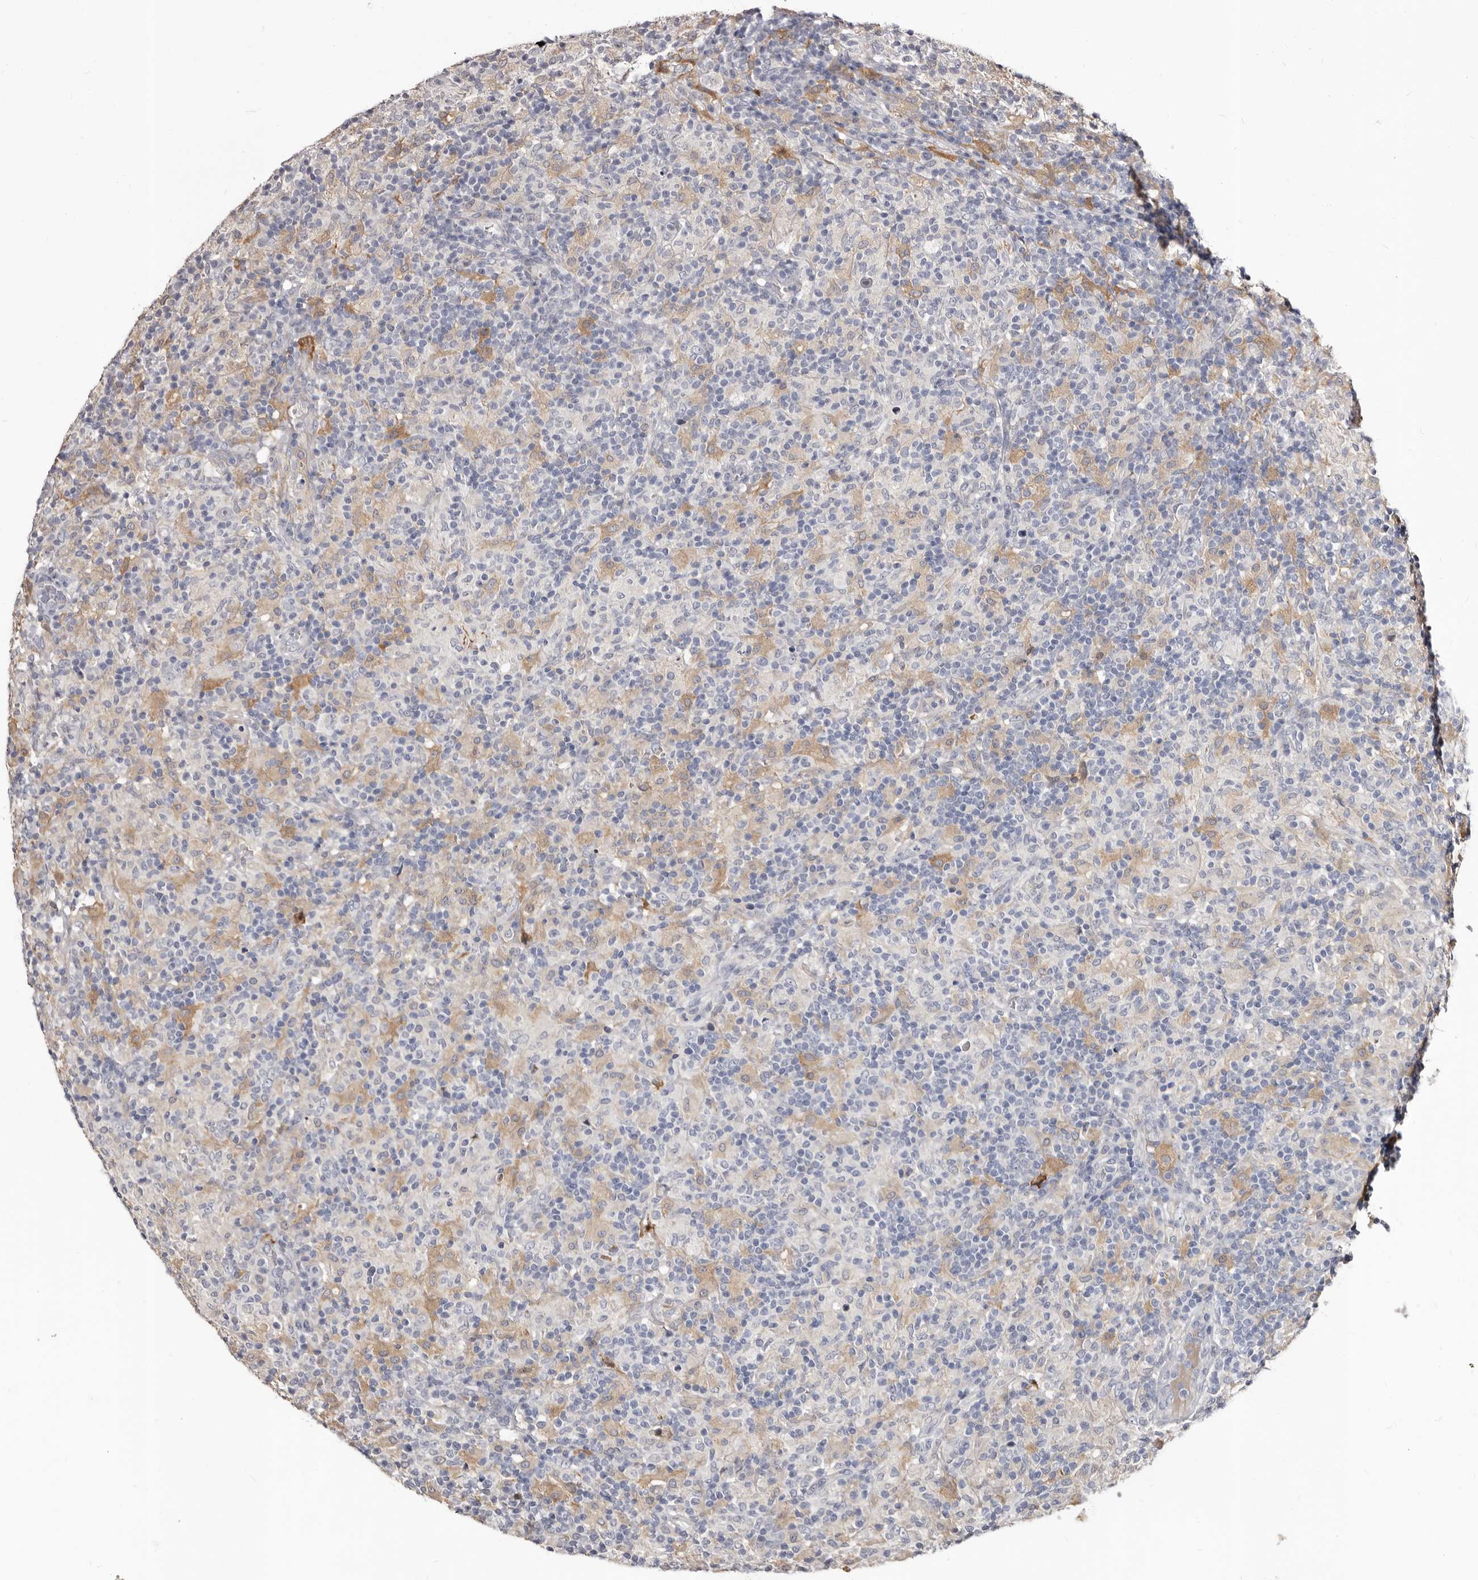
{"staining": {"intensity": "negative", "quantity": "none", "location": "none"}, "tissue": "lymphoma", "cell_type": "Tumor cells", "image_type": "cancer", "snomed": [{"axis": "morphology", "description": "Hodgkin's disease, NOS"}, {"axis": "topography", "description": "Lymph node"}], "caption": "There is no significant positivity in tumor cells of Hodgkin's disease. (DAB IHC with hematoxylin counter stain).", "gene": "PTAFR", "patient": {"sex": "male", "age": 70}}